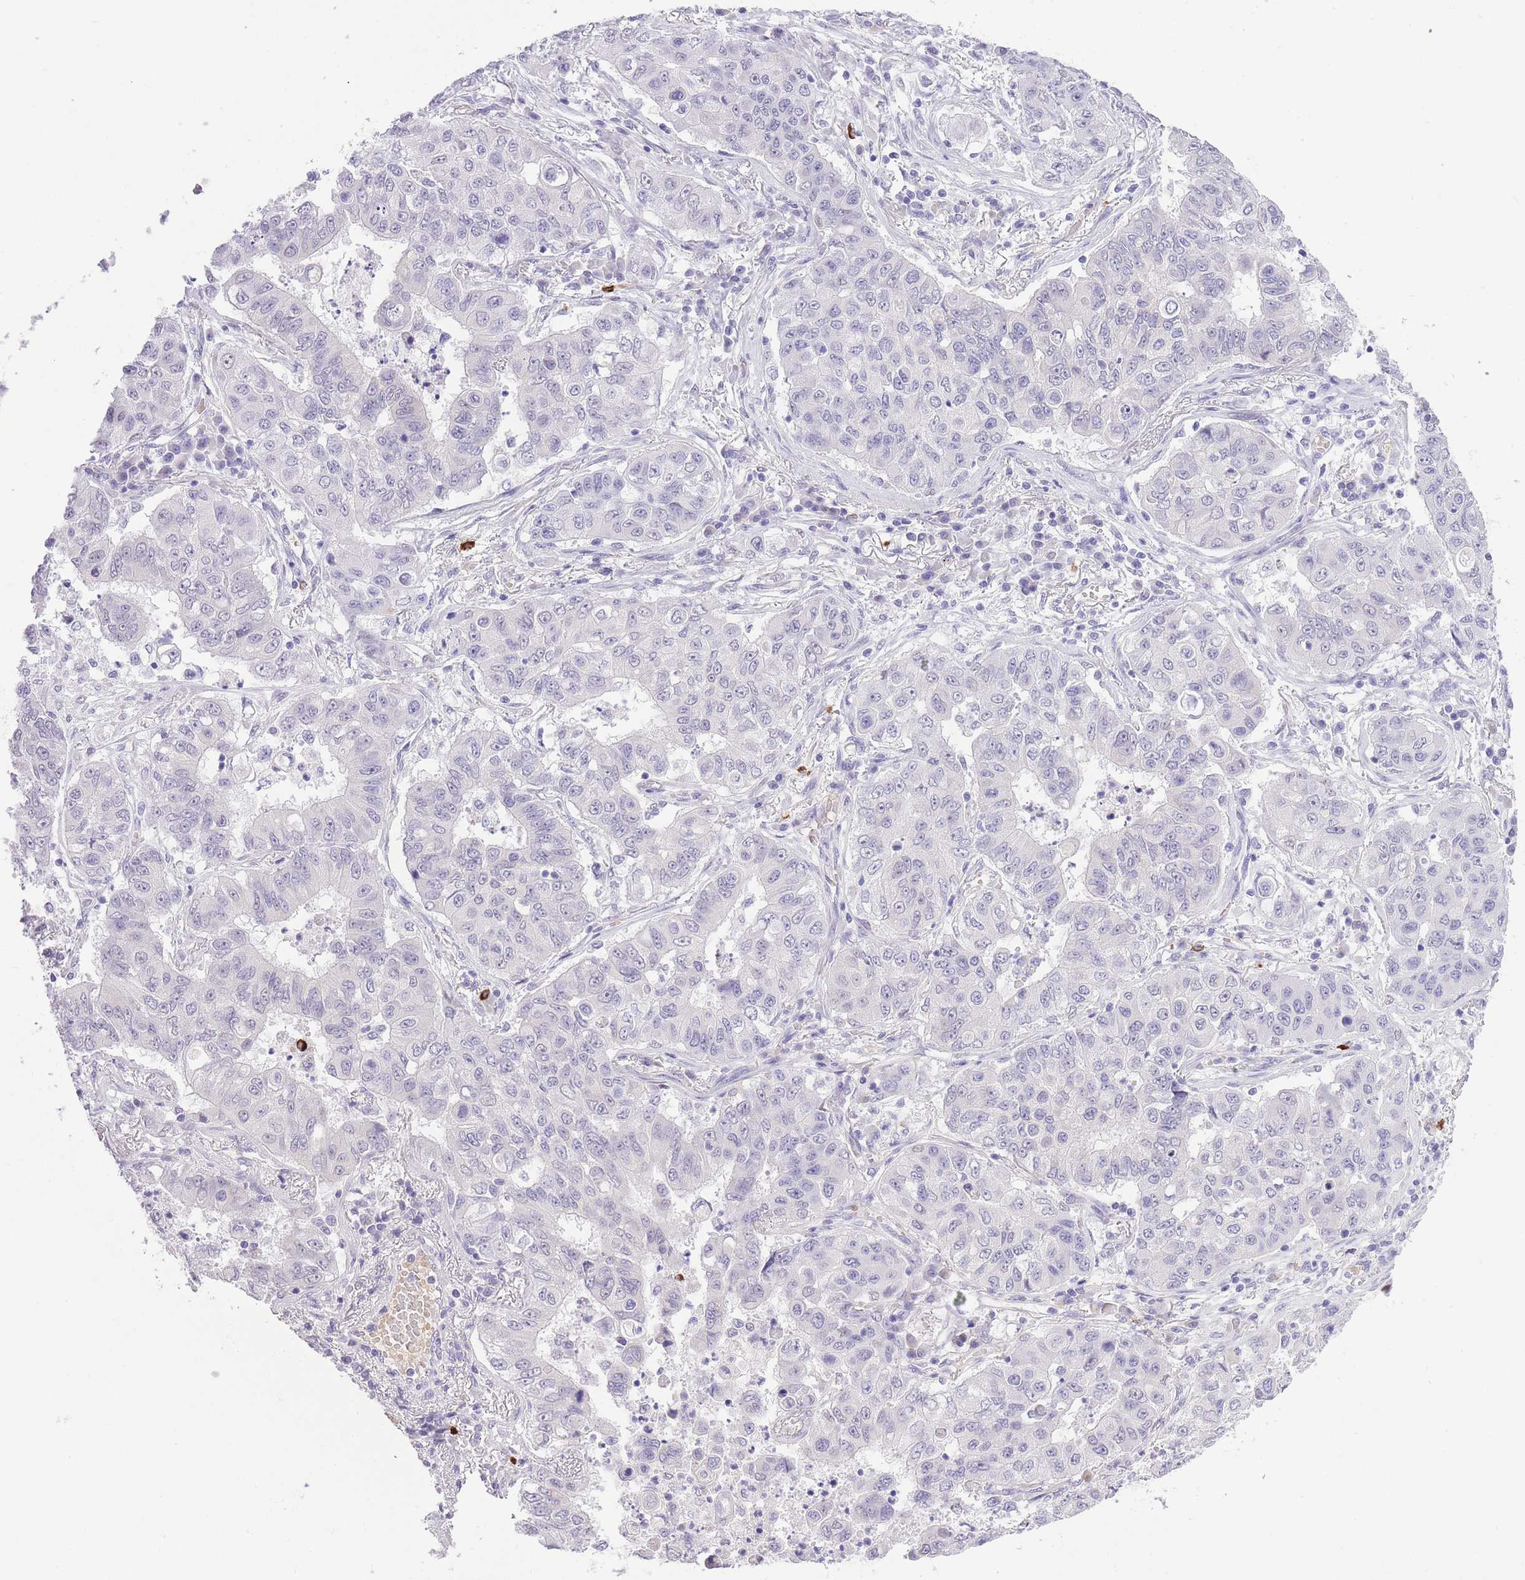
{"staining": {"intensity": "negative", "quantity": "none", "location": "none"}, "tissue": "lung cancer", "cell_type": "Tumor cells", "image_type": "cancer", "snomed": [{"axis": "morphology", "description": "Squamous cell carcinoma, NOS"}, {"axis": "topography", "description": "Lung"}], "caption": "DAB immunohistochemical staining of lung cancer demonstrates no significant expression in tumor cells.", "gene": "MEIOSIN", "patient": {"sex": "male", "age": 74}}